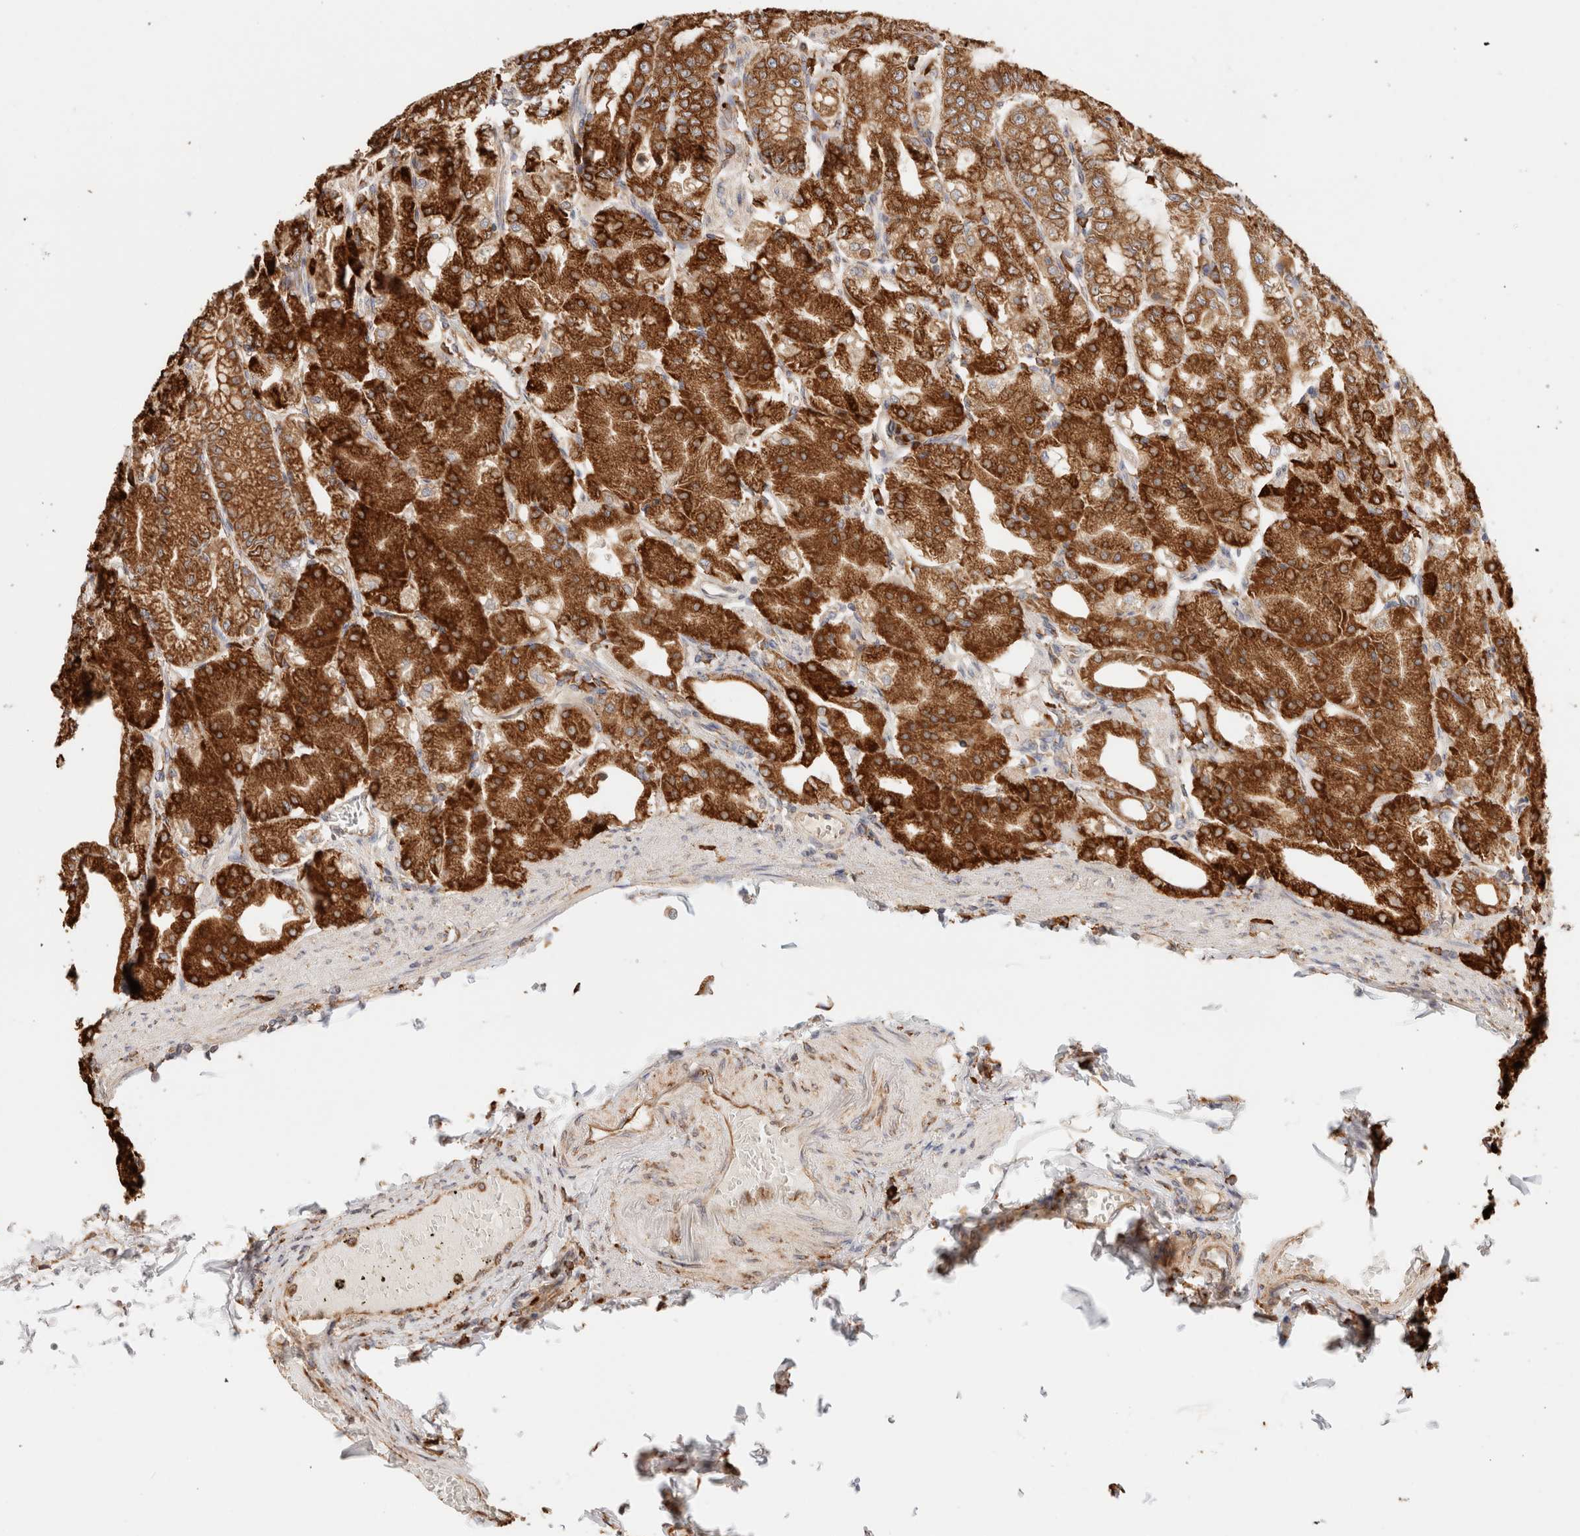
{"staining": {"intensity": "strong", "quantity": ">75%", "location": "cytoplasmic/membranous"}, "tissue": "stomach", "cell_type": "Glandular cells", "image_type": "normal", "snomed": [{"axis": "morphology", "description": "Normal tissue, NOS"}, {"axis": "topography", "description": "Stomach, lower"}], "caption": "Unremarkable stomach exhibits strong cytoplasmic/membranous staining in approximately >75% of glandular cells.", "gene": "FER", "patient": {"sex": "male", "age": 71}}